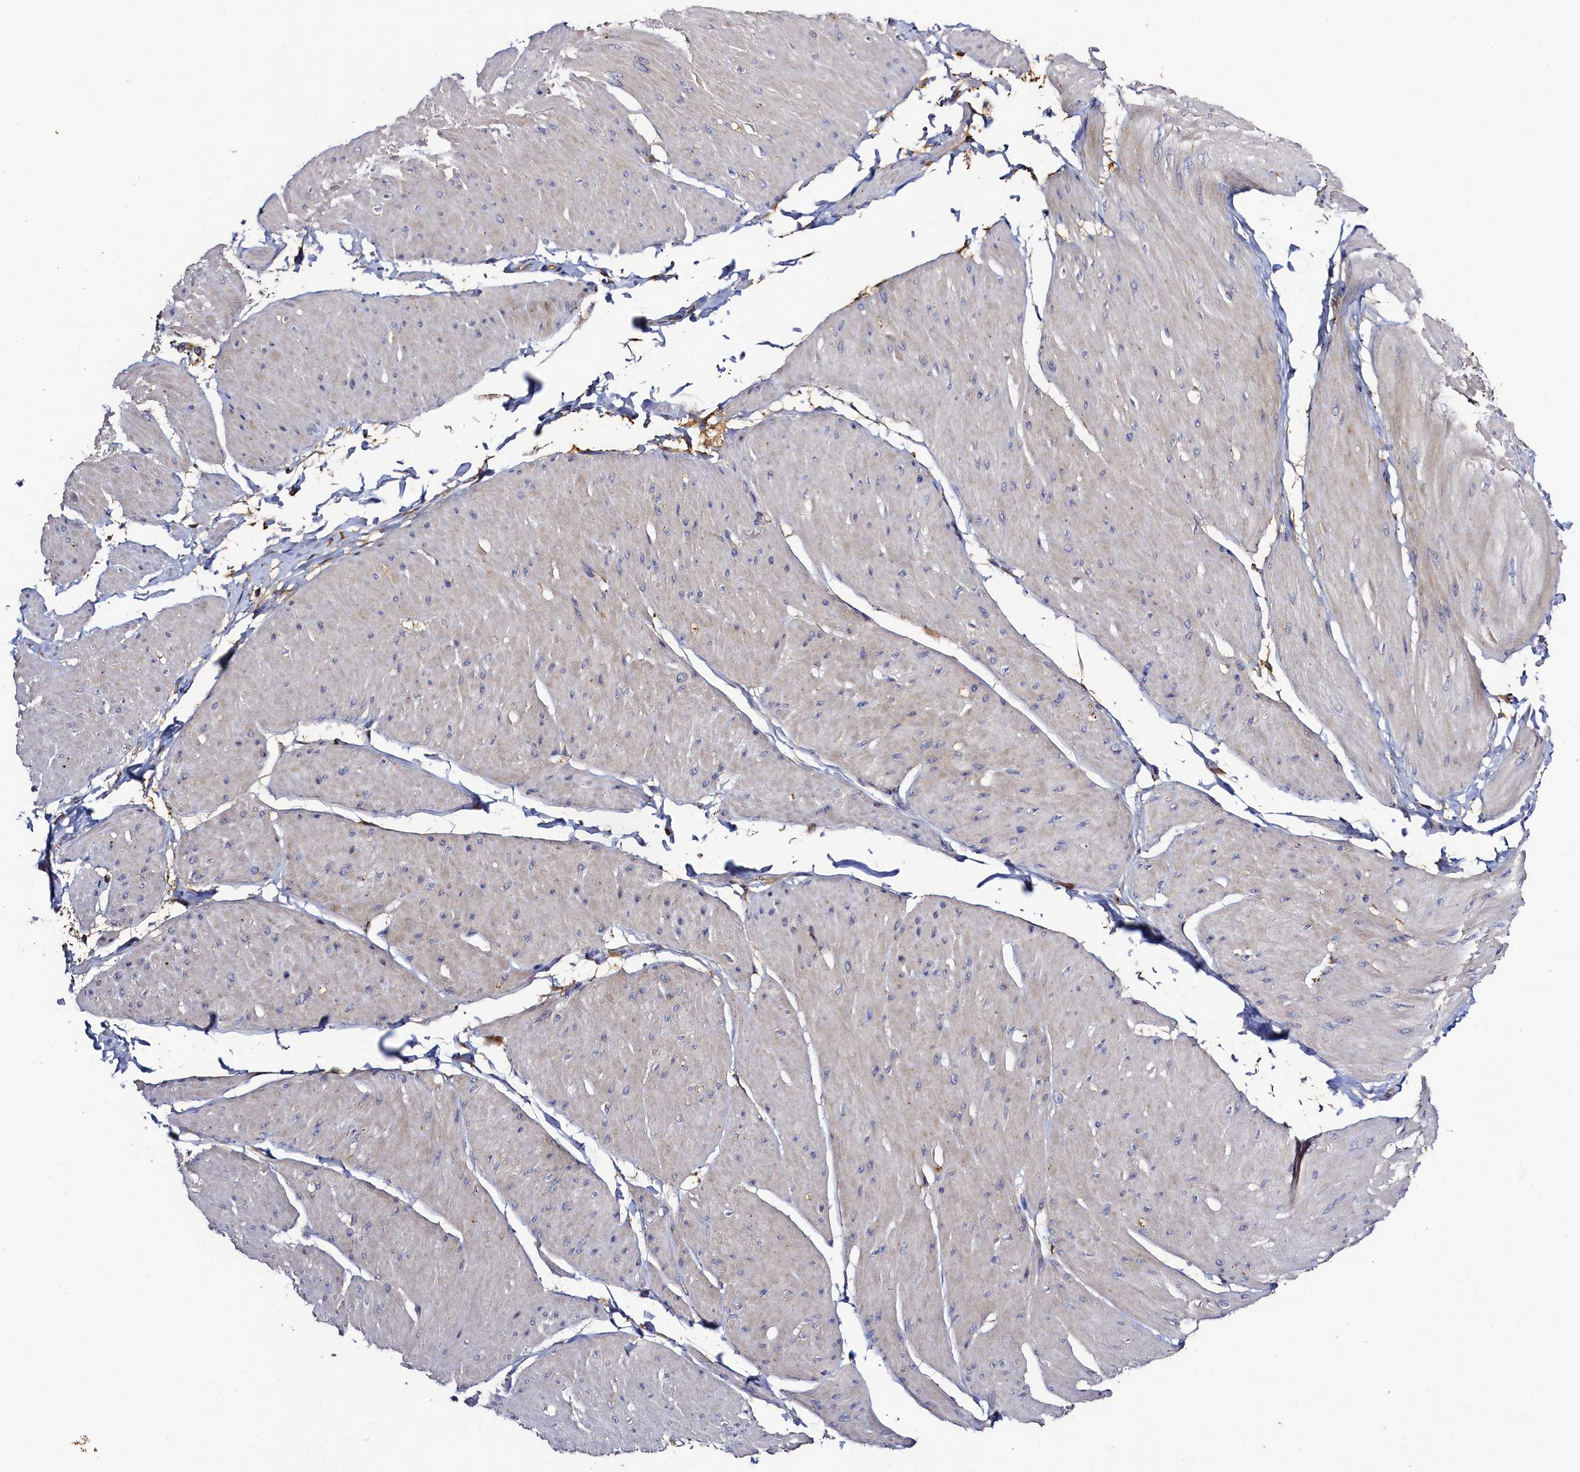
{"staining": {"intensity": "weak", "quantity": "<25%", "location": "cytoplasmic/membranous"}, "tissue": "smooth muscle", "cell_type": "Smooth muscle cells", "image_type": "normal", "snomed": [{"axis": "morphology", "description": "Urothelial carcinoma, High grade"}, {"axis": "topography", "description": "Urinary bladder"}], "caption": "The micrograph demonstrates no staining of smooth muscle cells in normal smooth muscle.", "gene": "TK2", "patient": {"sex": "male", "age": 46}}